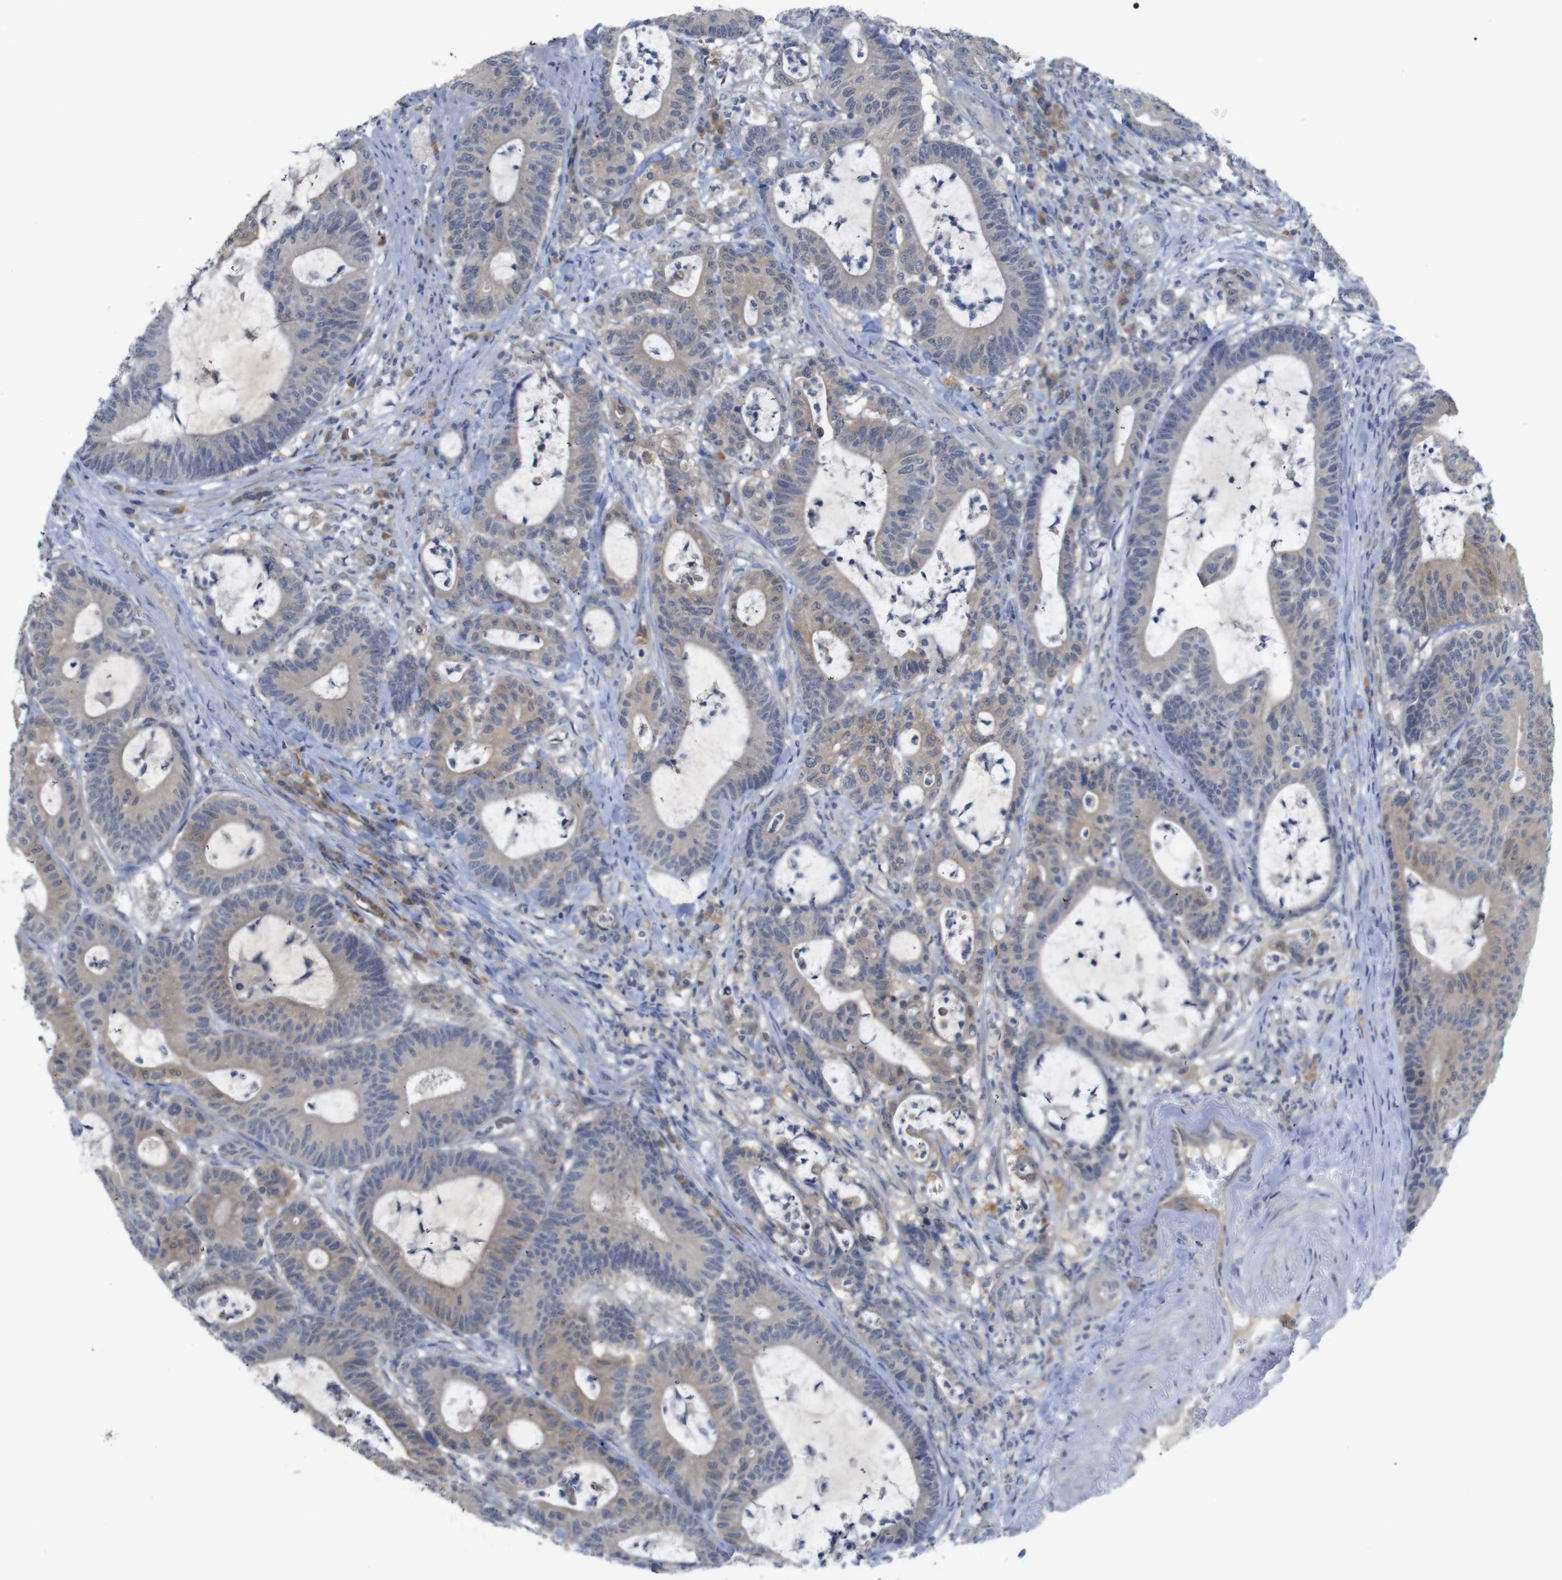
{"staining": {"intensity": "moderate", "quantity": "25%-75%", "location": "cytoplasmic/membranous"}, "tissue": "colorectal cancer", "cell_type": "Tumor cells", "image_type": "cancer", "snomed": [{"axis": "morphology", "description": "Adenocarcinoma, NOS"}, {"axis": "topography", "description": "Colon"}], "caption": "Protein expression analysis of colorectal adenocarcinoma exhibits moderate cytoplasmic/membranous staining in about 25%-75% of tumor cells.", "gene": "BCAR3", "patient": {"sex": "female", "age": 84}}